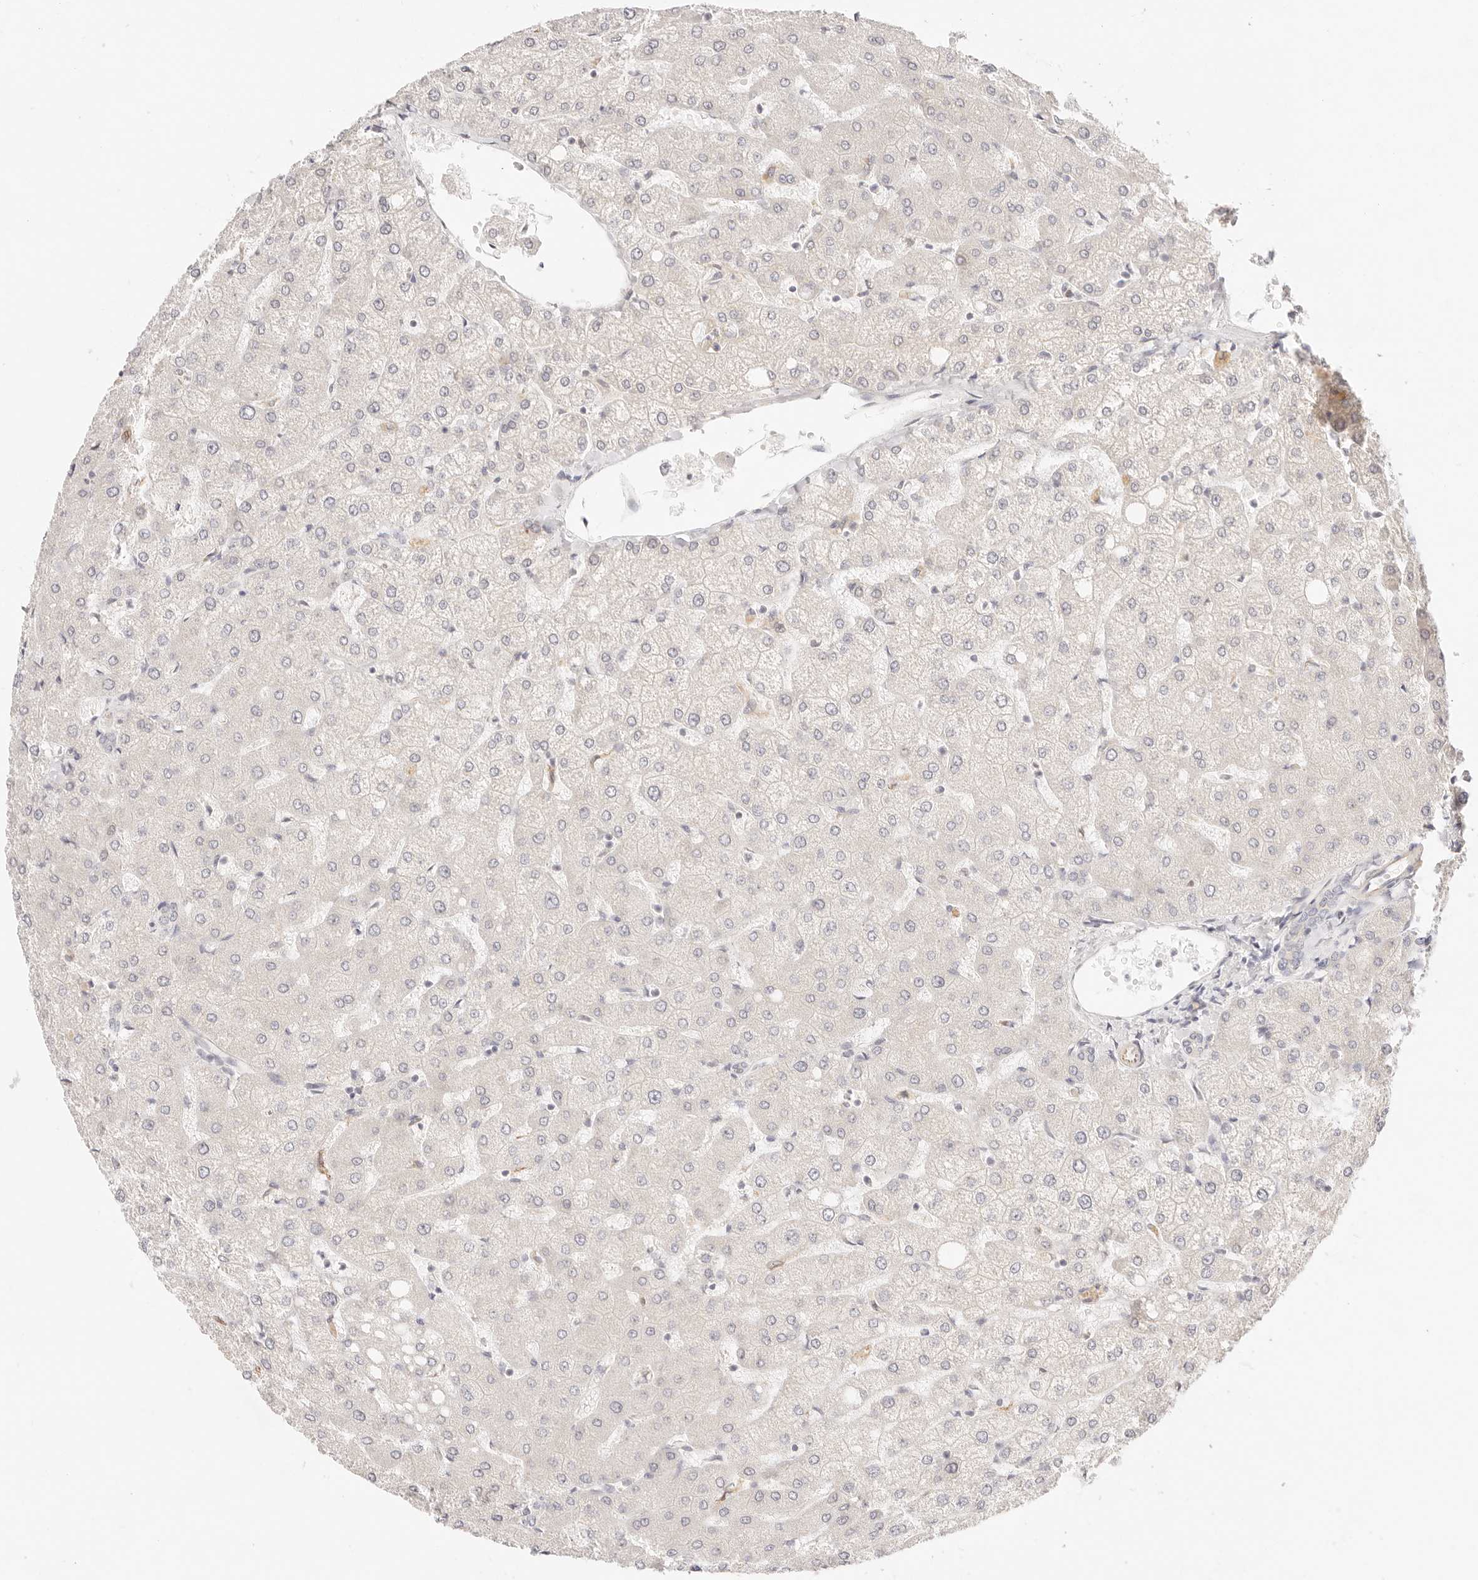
{"staining": {"intensity": "negative", "quantity": "none", "location": "none"}, "tissue": "liver", "cell_type": "Cholangiocytes", "image_type": "normal", "snomed": [{"axis": "morphology", "description": "Normal tissue, NOS"}, {"axis": "topography", "description": "Liver"}], "caption": "Immunohistochemical staining of benign human liver demonstrates no significant expression in cholangiocytes. (DAB IHC, high magnification).", "gene": "ZC3H11A", "patient": {"sex": "female", "age": 54}}